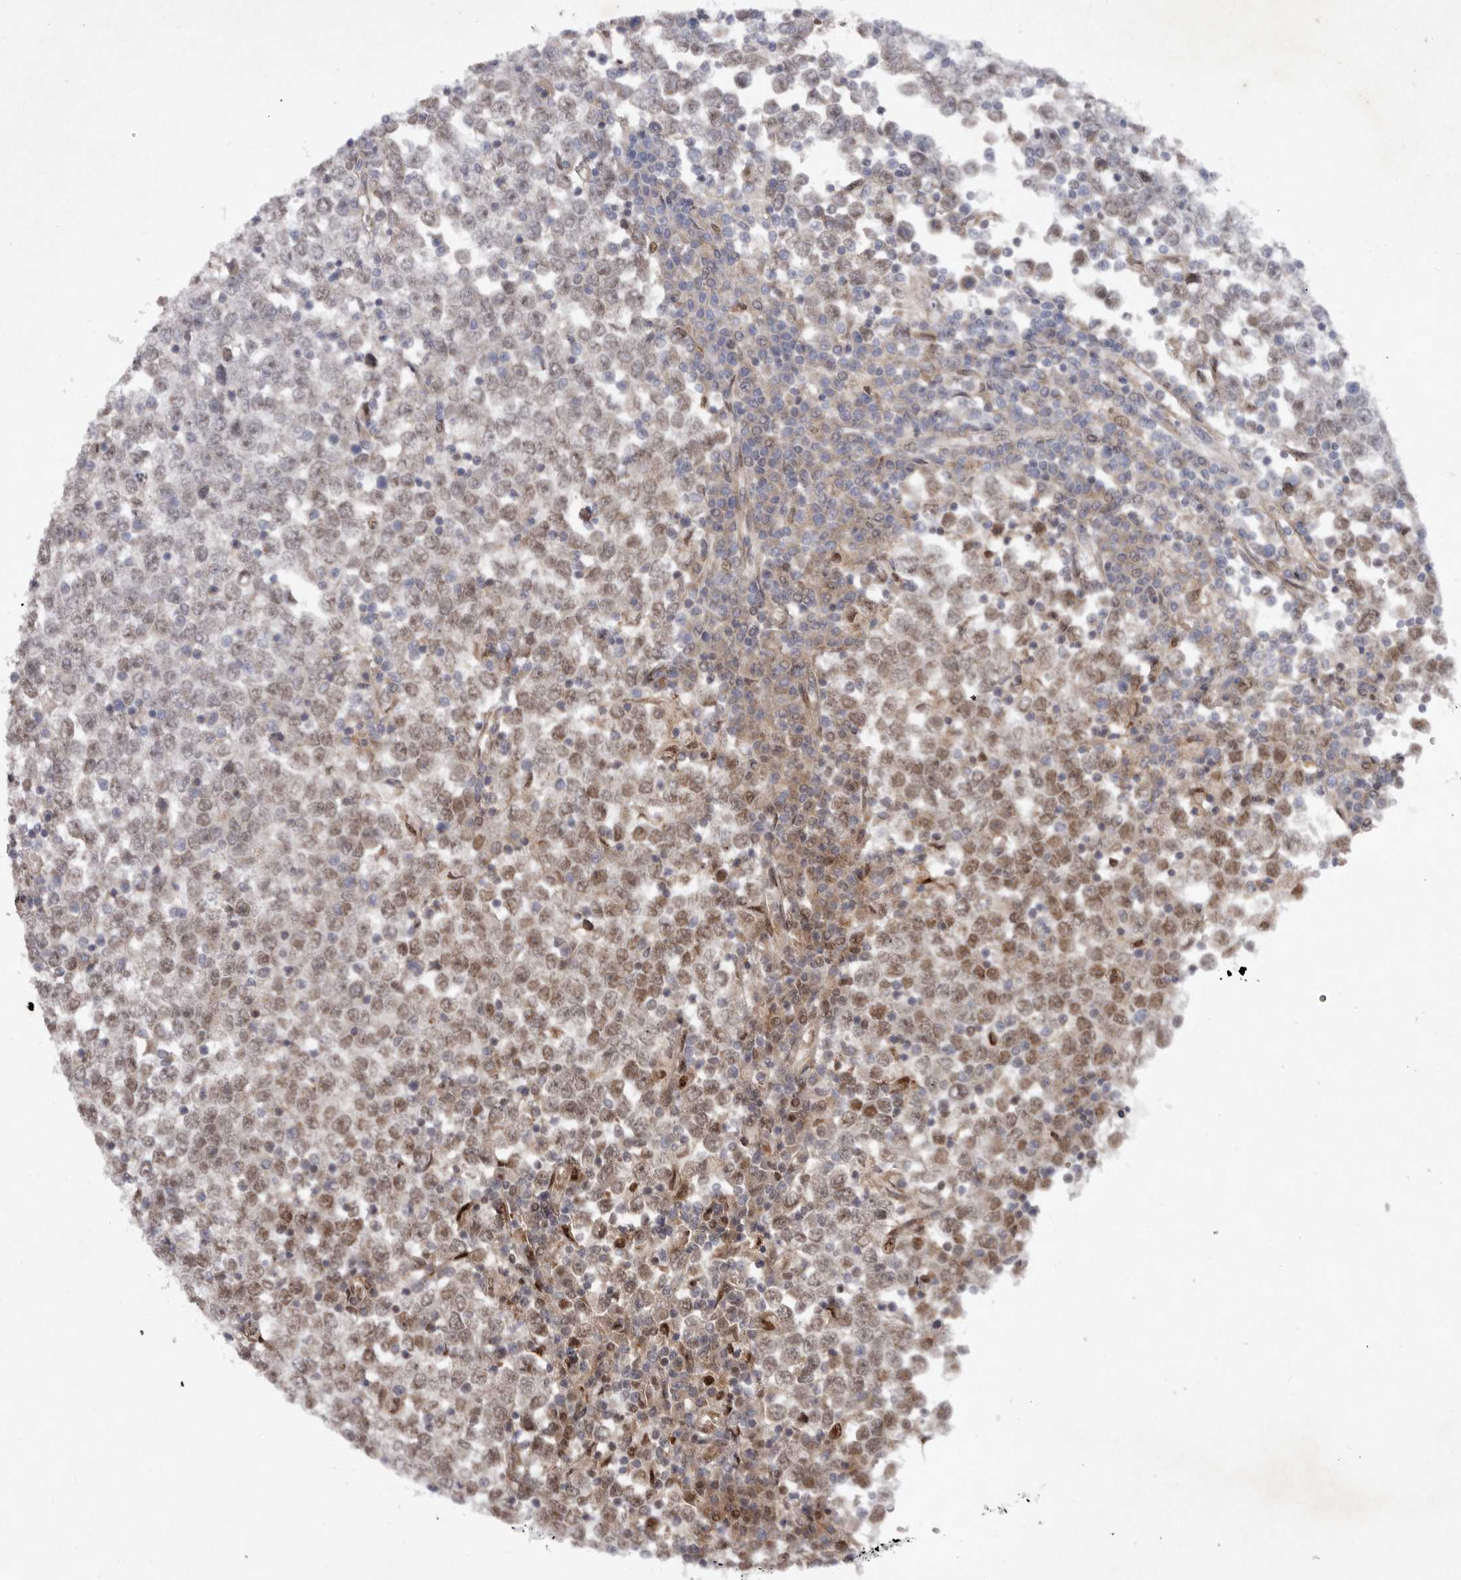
{"staining": {"intensity": "moderate", "quantity": ">75%", "location": "cytoplasmic/membranous,nuclear"}, "tissue": "testis cancer", "cell_type": "Tumor cells", "image_type": "cancer", "snomed": [{"axis": "morphology", "description": "Seminoma, NOS"}, {"axis": "topography", "description": "Testis"}], "caption": "Immunohistochemistry (IHC) histopathology image of neoplastic tissue: human testis cancer stained using immunohistochemistry (IHC) reveals medium levels of moderate protein expression localized specifically in the cytoplasmic/membranous and nuclear of tumor cells, appearing as a cytoplasmic/membranous and nuclear brown color.", "gene": "ABL1", "patient": {"sex": "male", "age": 65}}